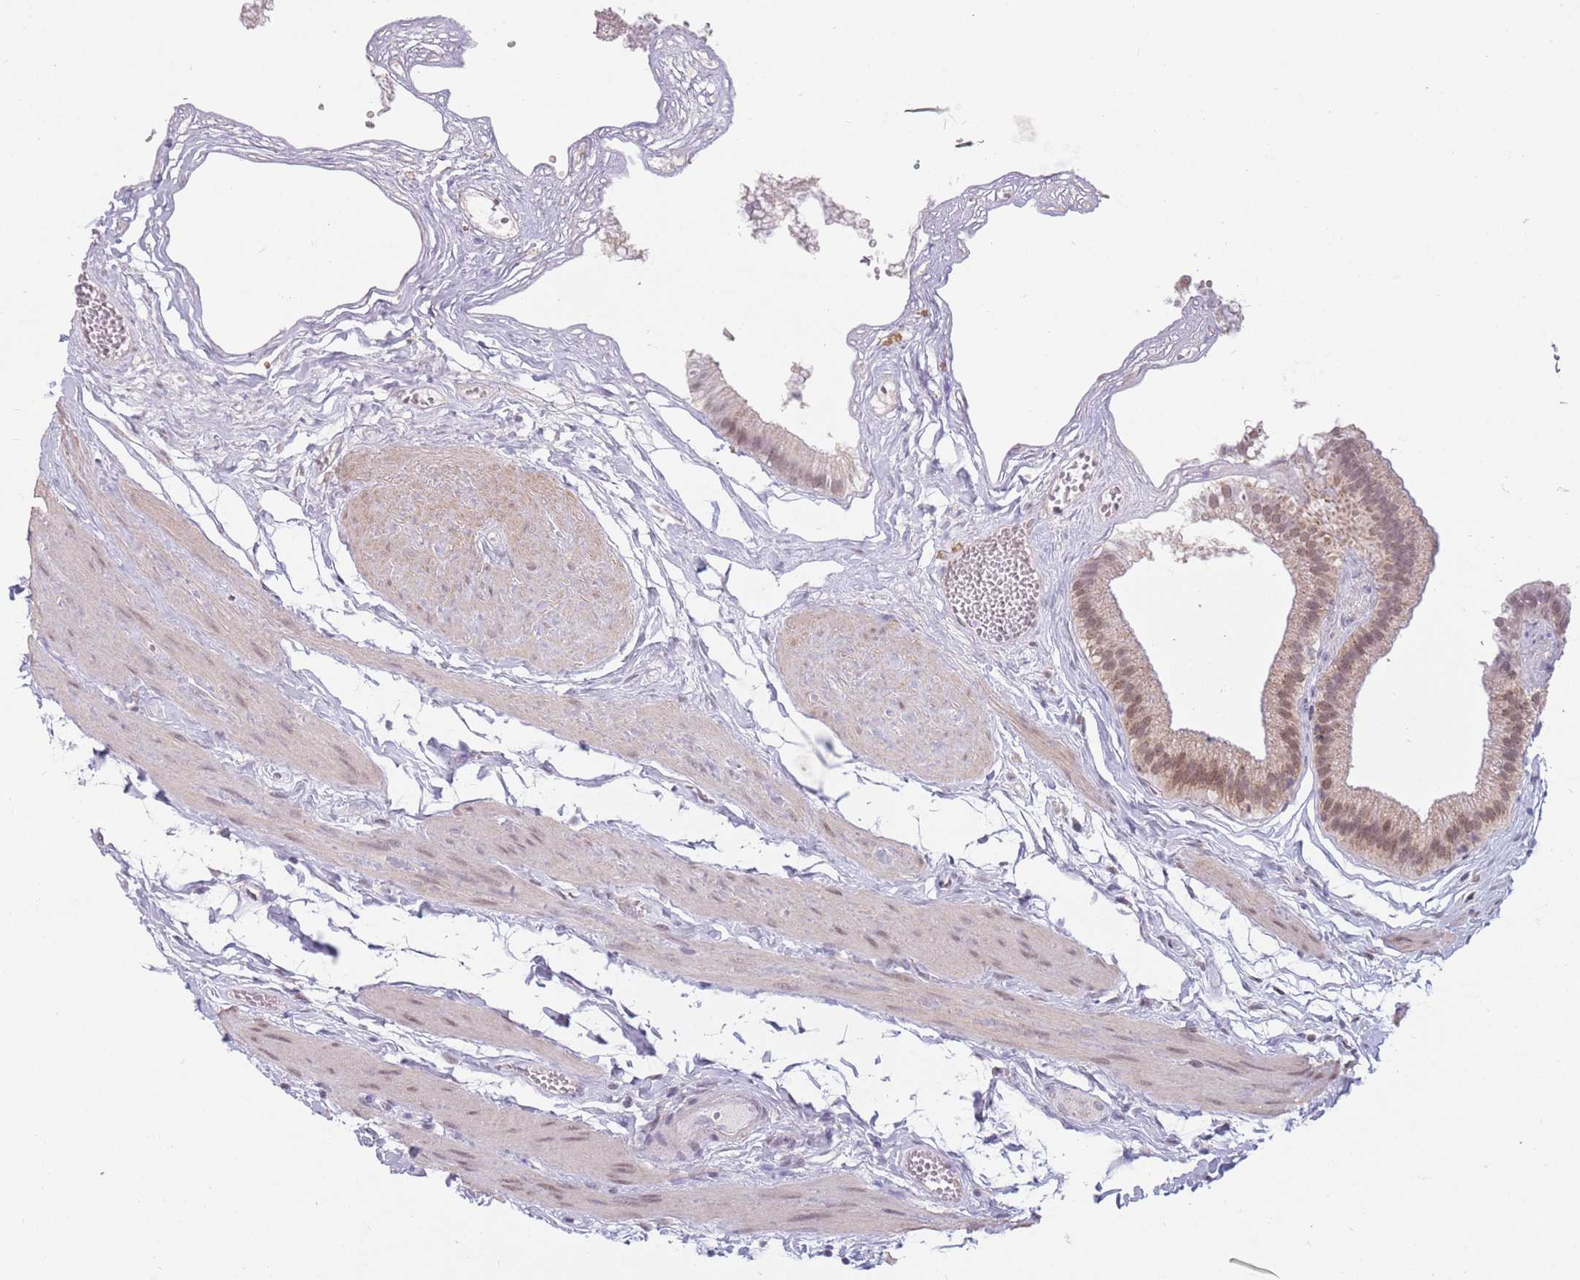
{"staining": {"intensity": "moderate", "quantity": "25%-75%", "location": "cytoplasmic/membranous,nuclear"}, "tissue": "gallbladder", "cell_type": "Glandular cells", "image_type": "normal", "snomed": [{"axis": "morphology", "description": "Normal tissue, NOS"}, {"axis": "topography", "description": "Gallbladder"}], "caption": "Unremarkable gallbladder was stained to show a protein in brown. There is medium levels of moderate cytoplasmic/membranous,nuclear staining in about 25%-75% of glandular cells.", "gene": "ZNF574", "patient": {"sex": "female", "age": 54}}